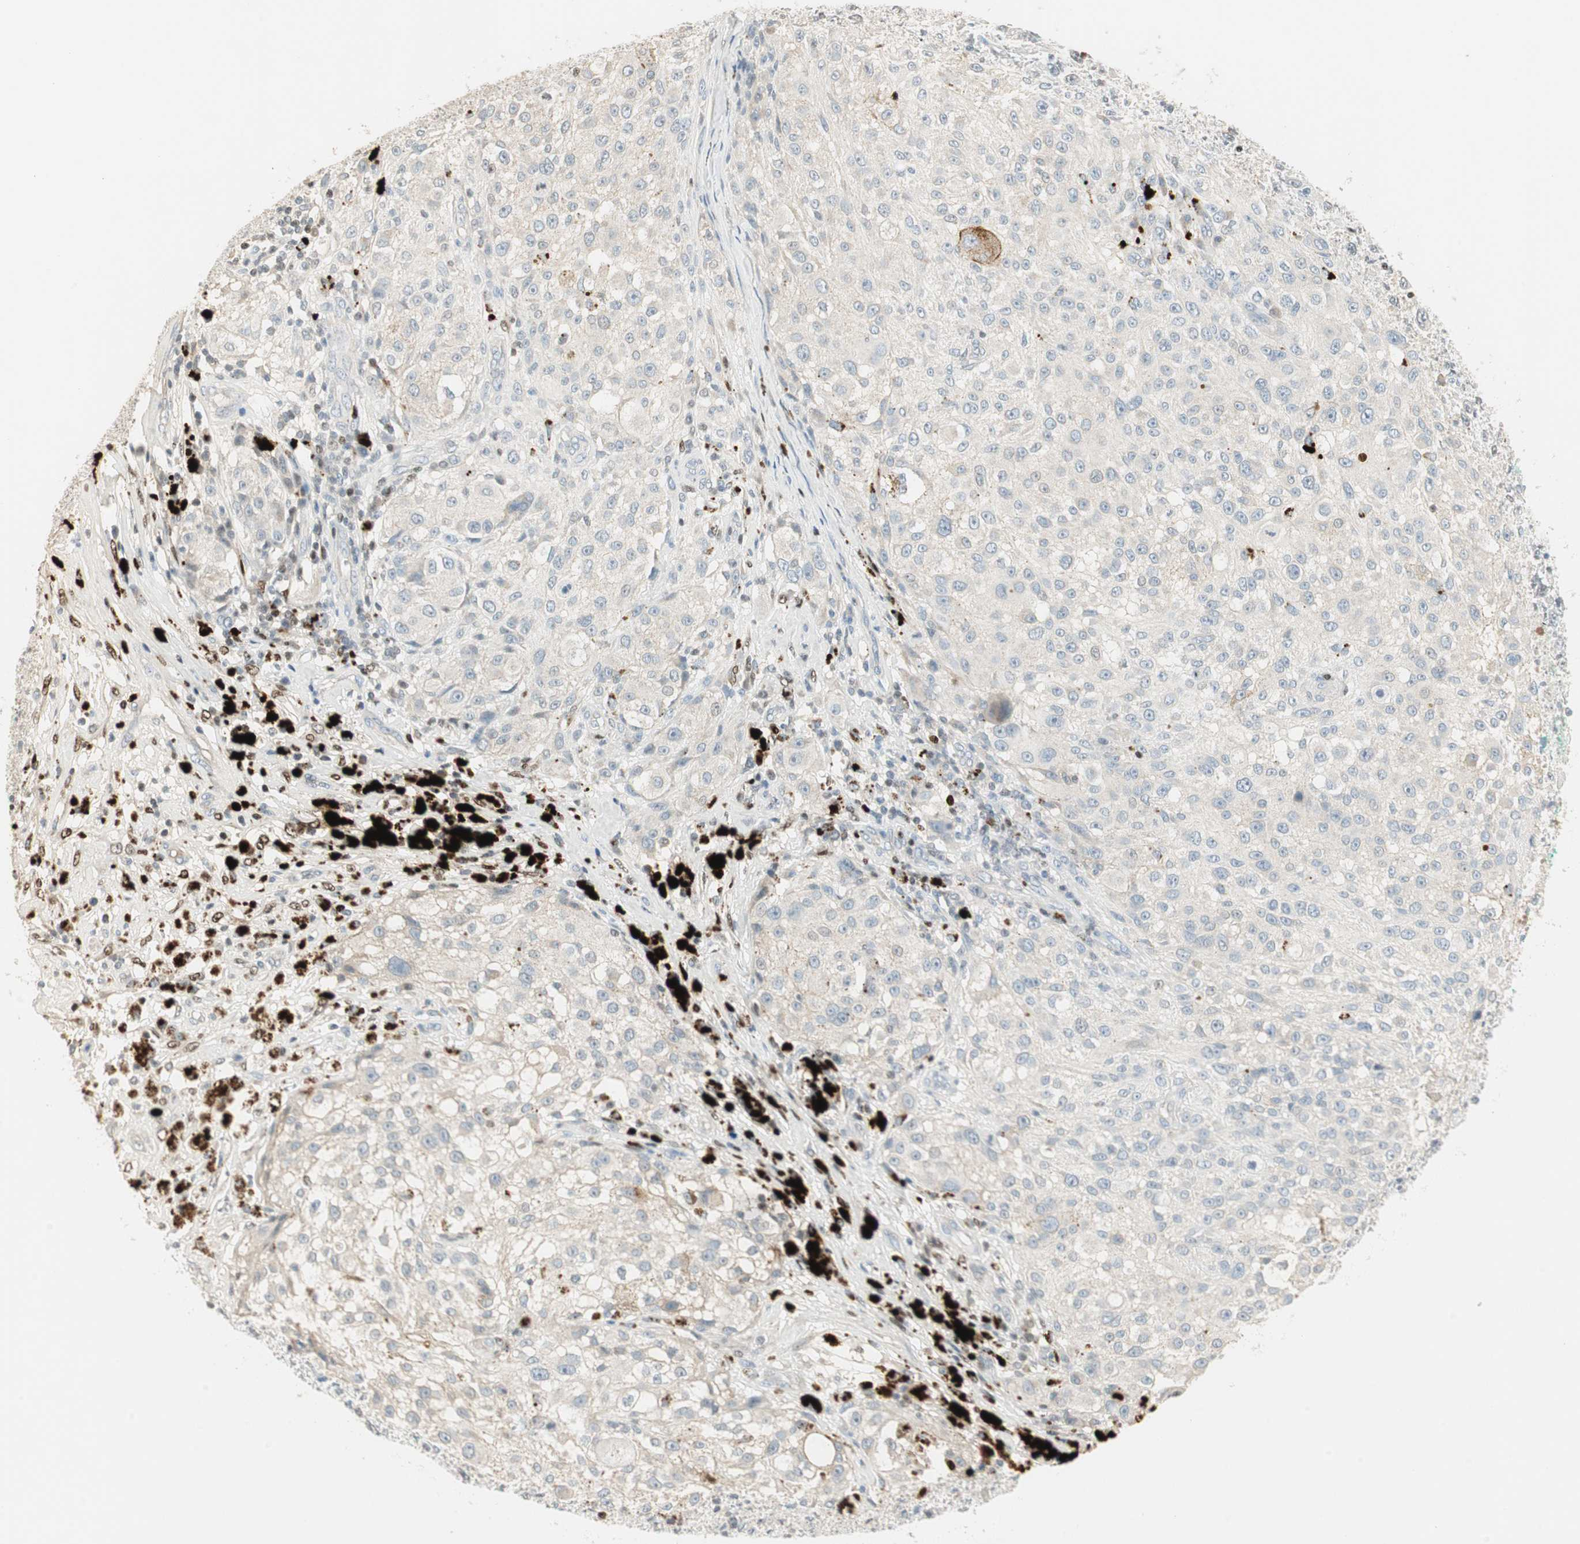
{"staining": {"intensity": "negative", "quantity": "none", "location": "none"}, "tissue": "melanoma", "cell_type": "Tumor cells", "image_type": "cancer", "snomed": [{"axis": "morphology", "description": "Necrosis, NOS"}, {"axis": "morphology", "description": "Malignant melanoma, NOS"}, {"axis": "topography", "description": "Skin"}], "caption": "A photomicrograph of malignant melanoma stained for a protein reveals no brown staining in tumor cells.", "gene": "RUNX2", "patient": {"sex": "female", "age": 87}}